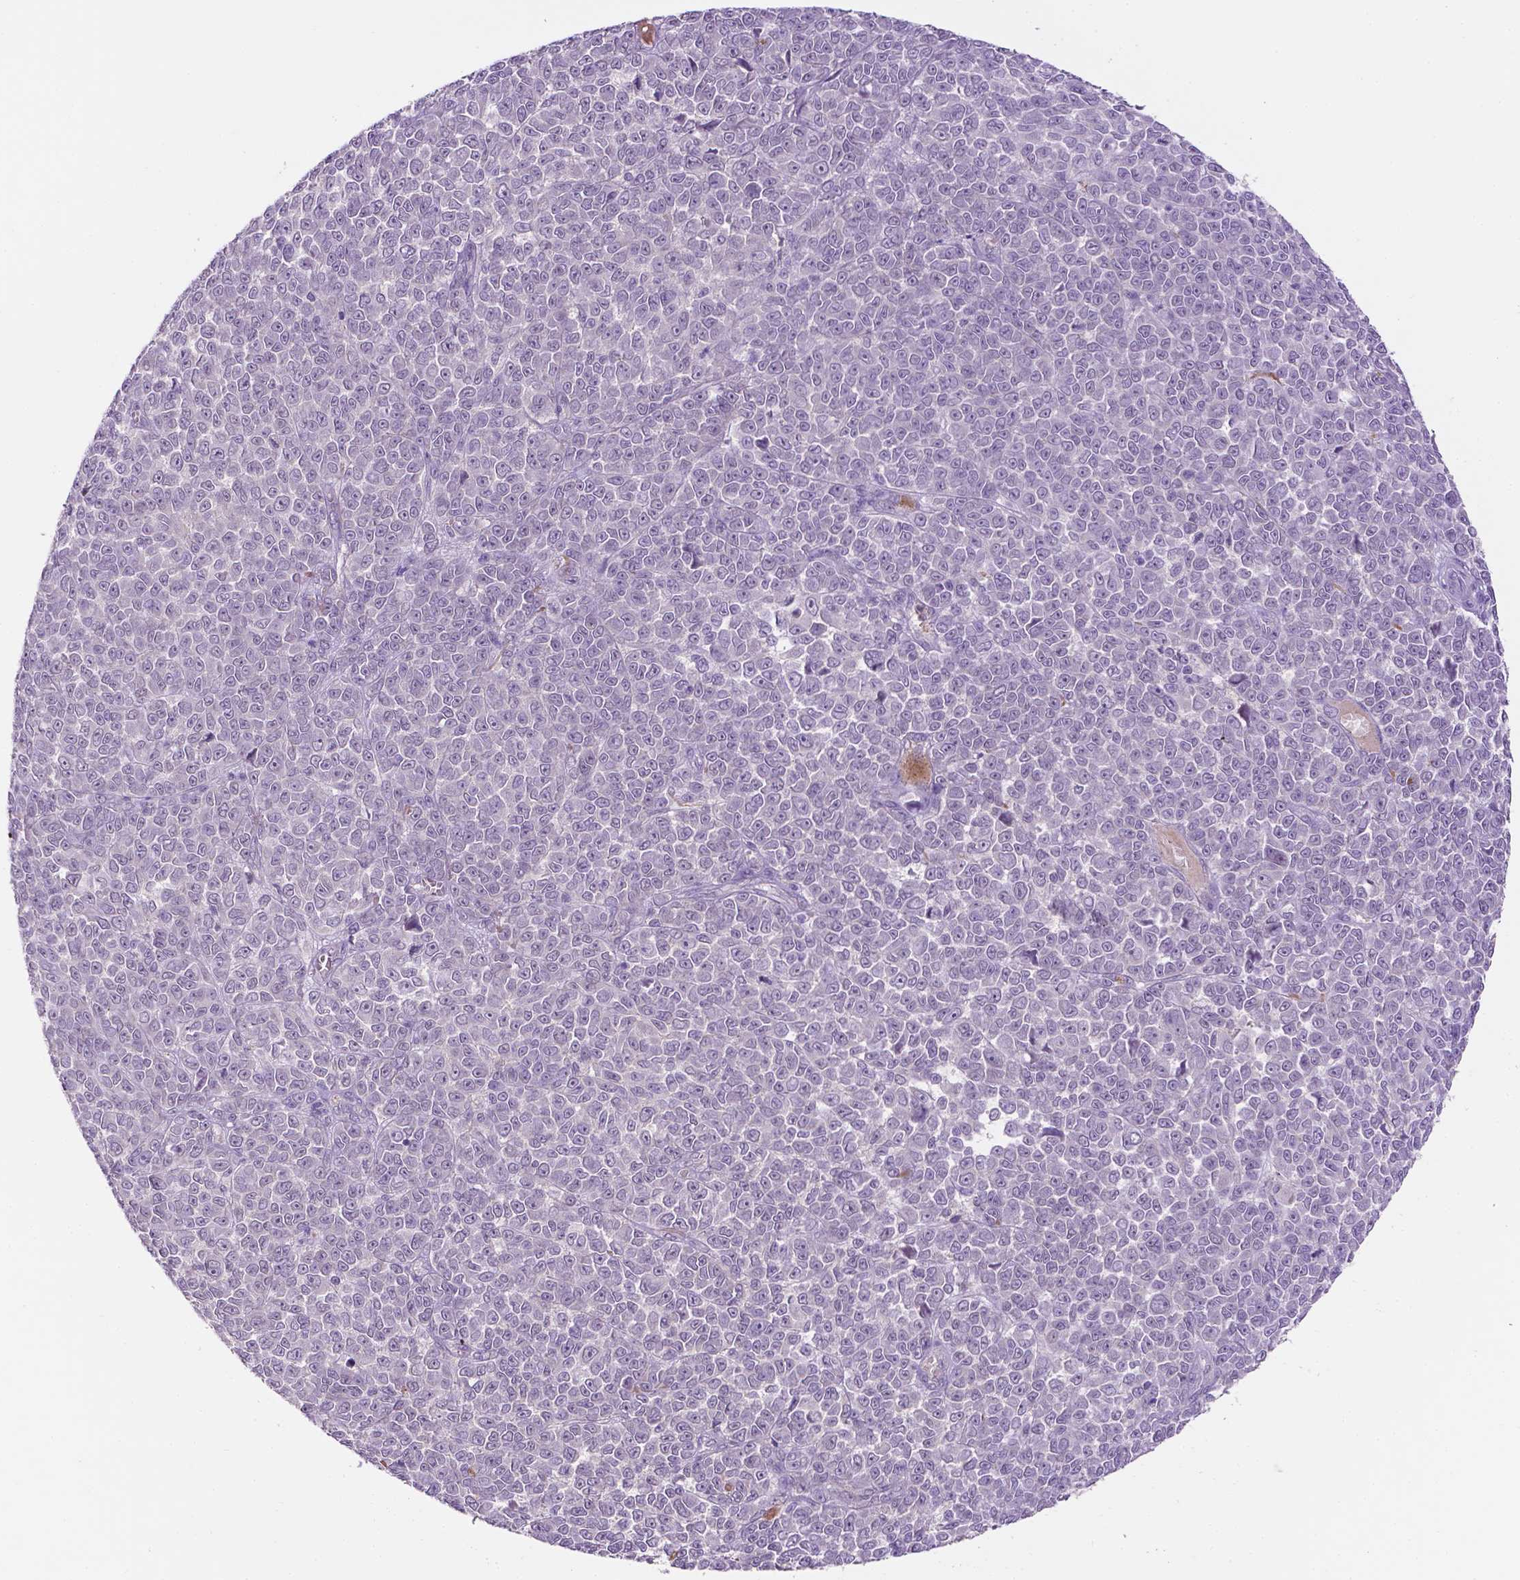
{"staining": {"intensity": "negative", "quantity": "none", "location": "none"}, "tissue": "melanoma", "cell_type": "Tumor cells", "image_type": "cancer", "snomed": [{"axis": "morphology", "description": "Malignant melanoma, NOS"}, {"axis": "topography", "description": "Skin"}], "caption": "High magnification brightfield microscopy of malignant melanoma stained with DAB (brown) and counterstained with hematoxylin (blue): tumor cells show no significant staining.", "gene": "FBLN1", "patient": {"sex": "female", "age": 95}}